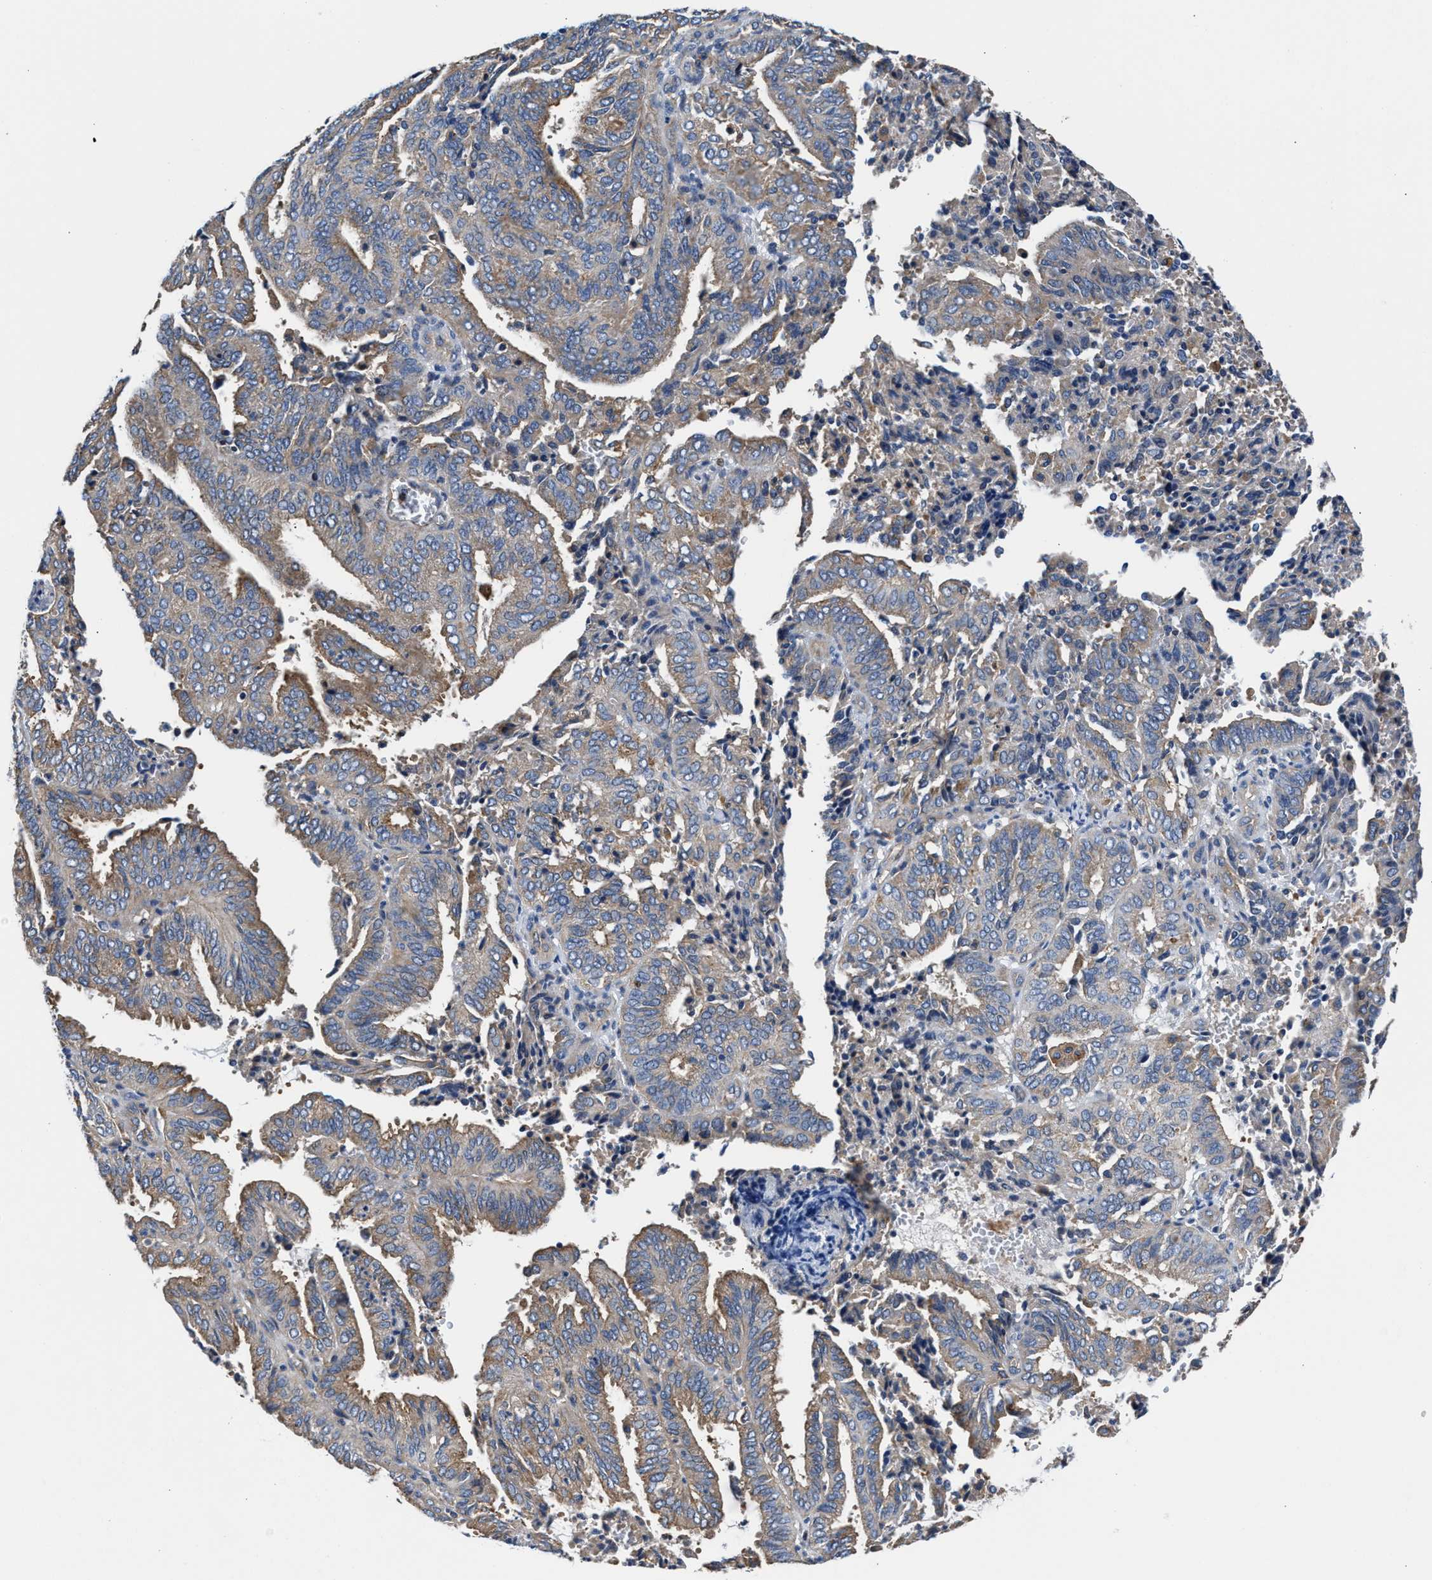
{"staining": {"intensity": "weak", "quantity": "25%-75%", "location": "cytoplasmic/membranous"}, "tissue": "endometrial cancer", "cell_type": "Tumor cells", "image_type": "cancer", "snomed": [{"axis": "morphology", "description": "Adenocarcinoma, NOS"}, {"axis": "topography", "description": "Uterus"}], "caption": "Brown immunohistochemical staining in endometrial cancer (adenocarcinoma) reveals weak cytoplasmic/membranous staining in approximately 25%-75% of tumor cells.", "gene": "PPP1R9B", "patient": {"sex": "female", "age": 60}}